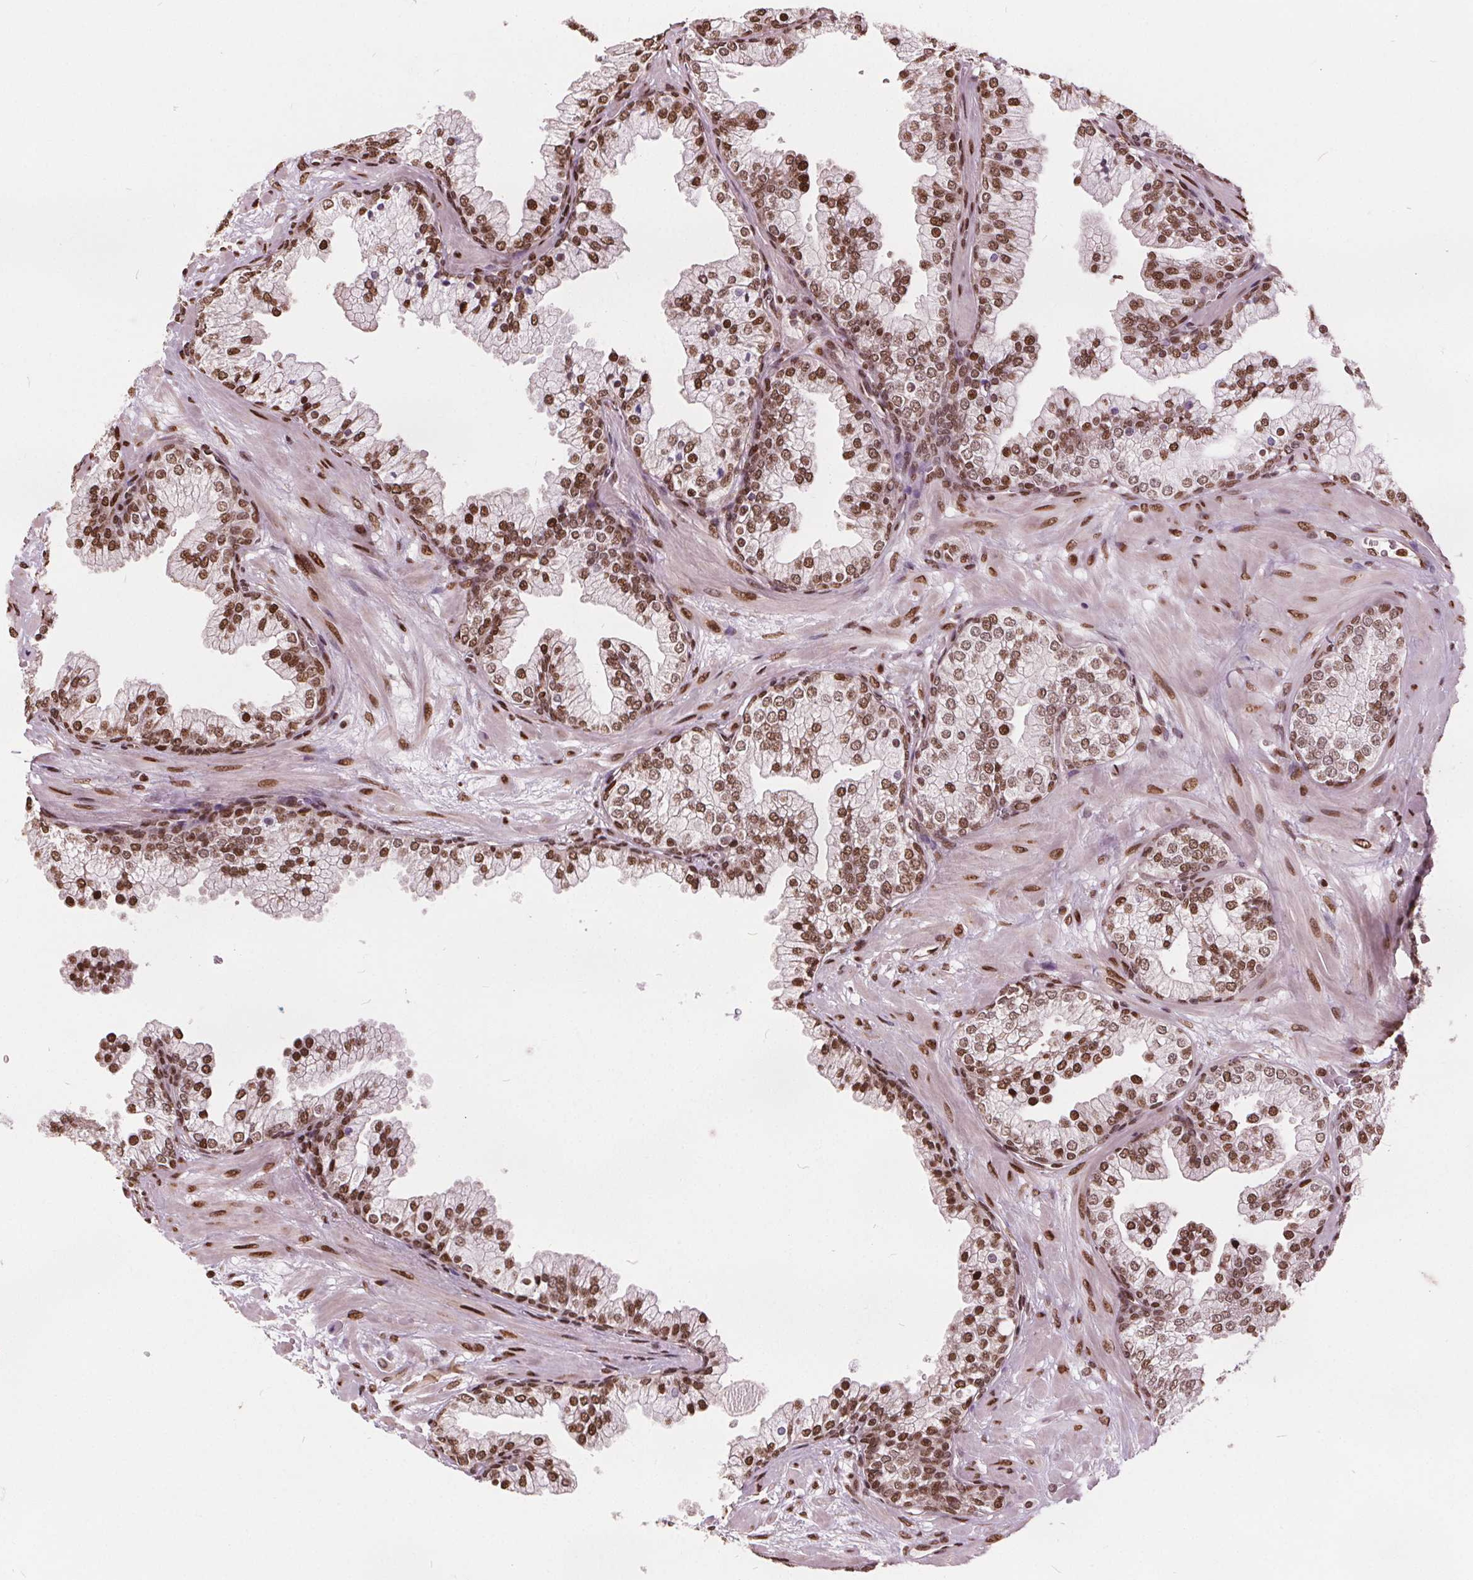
{"staining": {"intensity": "strong", "quantity": ">75%", "location": "nuclear"}, "tissue": "prostate", "cell_type": "Glandular cells", "image_type": "normal", "snomed": [{"axis": "morphology", "description": "Normal tissue, NOS"}, {"axis": "topography", "description": "Prostate"}, {"axis": "topography", "description": "Peripheral nerve tissue"}], "caption": "Immunohistochemical staining of unremarkable human prostate displays strong nuclear protein expression in approximately >75% of glandular cells. The protein of interest is stained brown, and the nuclei are stained in blue (DAB (3,3'-diaminobenzidine) IHC with brightfield microscopy, high magnification).", "gene": "ISLR2", "patient": {"sex": "male", "age": 61}}